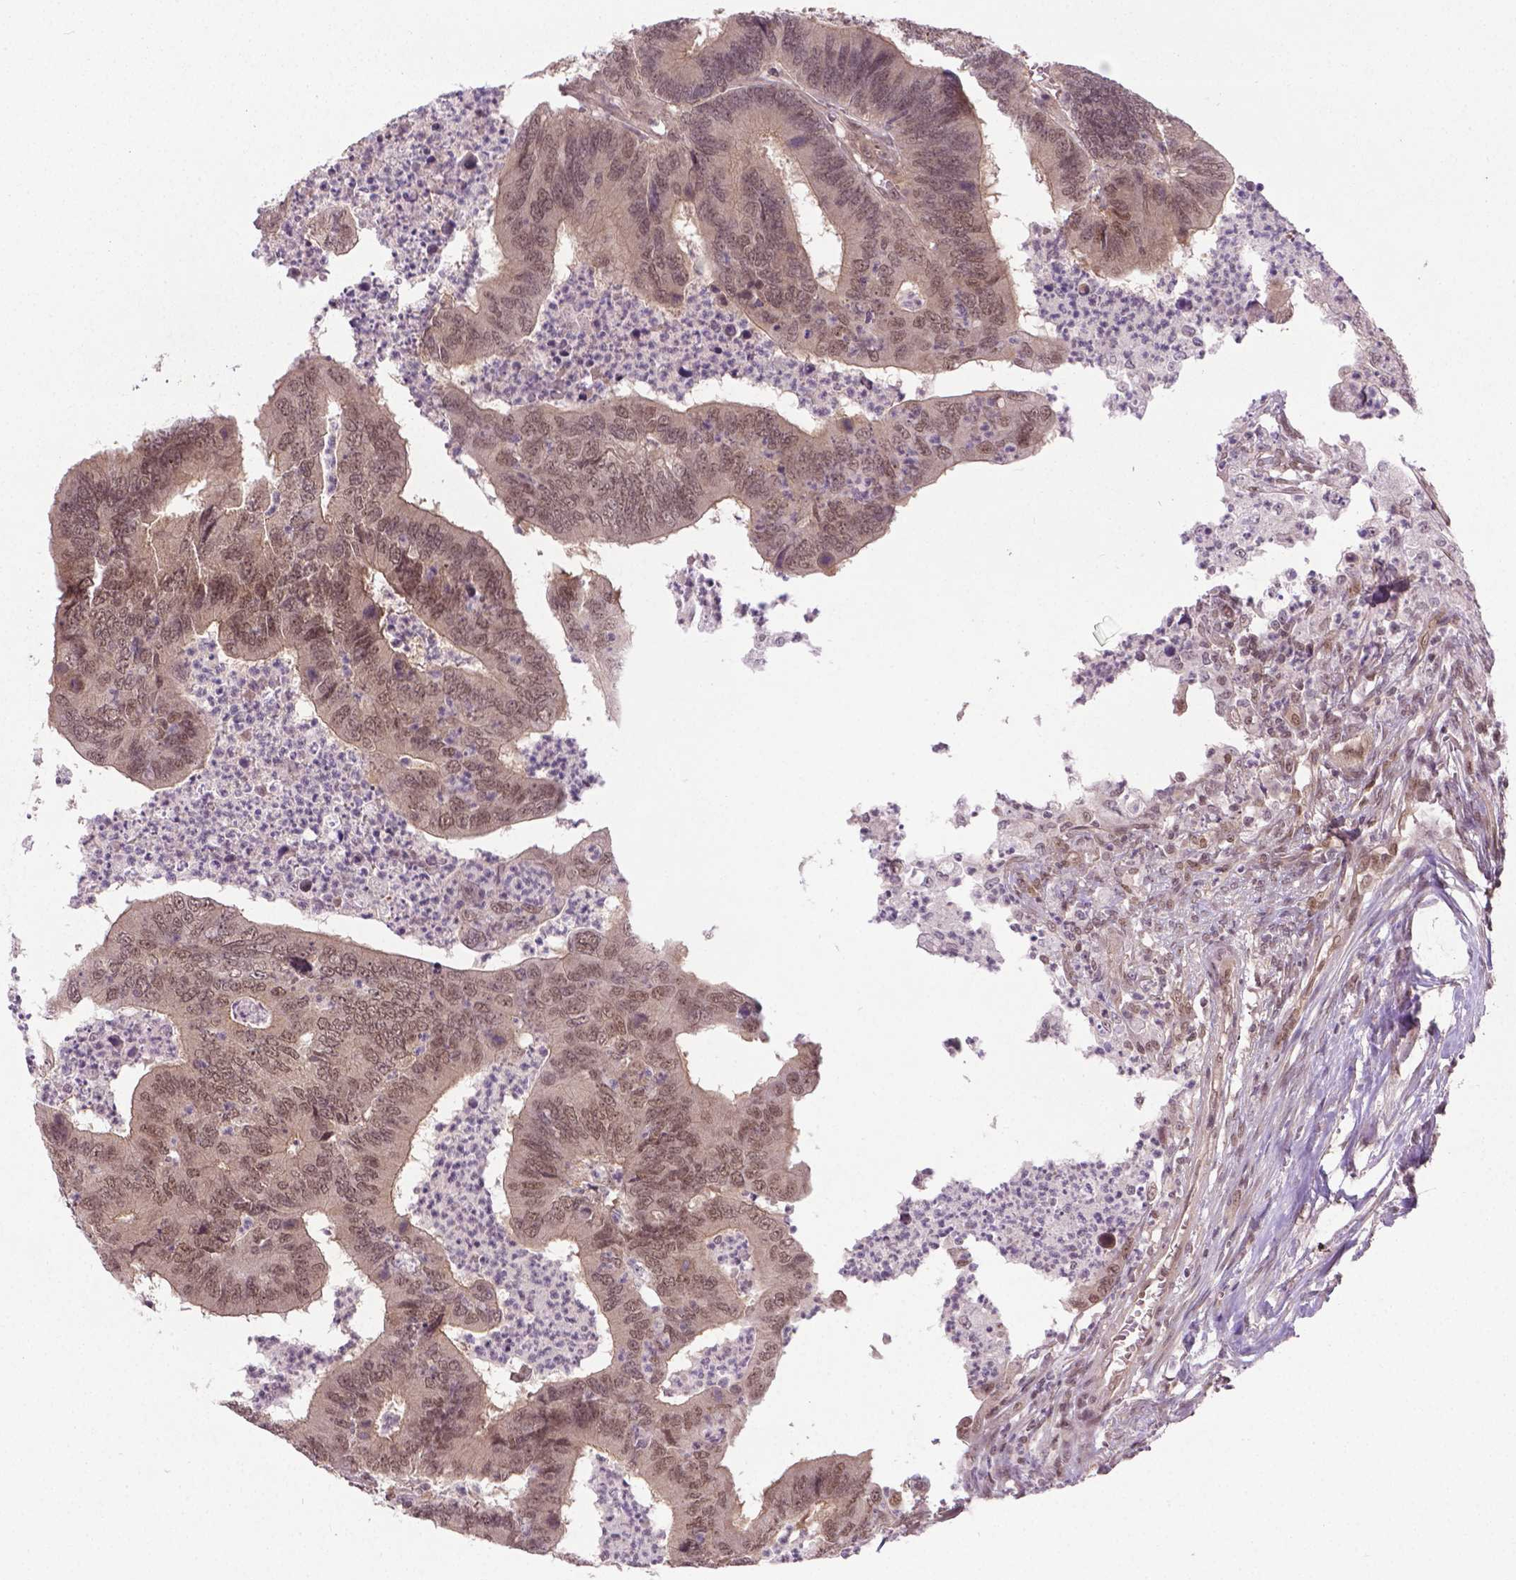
{"staining": {"intensity": "moderate", "quantity": ">75%", "location": "cytoplasmic/membranous,nuclear"}, "tissue": "colorectal cancer", "cell_type": "Tumor cells", "image_type": "cancer", "snomed": [{"axis": "morphology", "description": "Adenocarcinoma, NOS"}, {"axis": "topography", "description": "Colon"}], "caption": "Brown immunohistochemical staining in human adenocarcinoma (colorectal) demonstrates moderate cytoplasmic/membranous and nuclear staining in about >75% of tumor cells. Using DAB (3,3'-diaminobenzidine) (brown) and hematoxylin (blue) stains, captured at high magnification using brightfield microscopy.", "gene": "ANKRD54", "patient": {"sex": "female", "age": 67}}